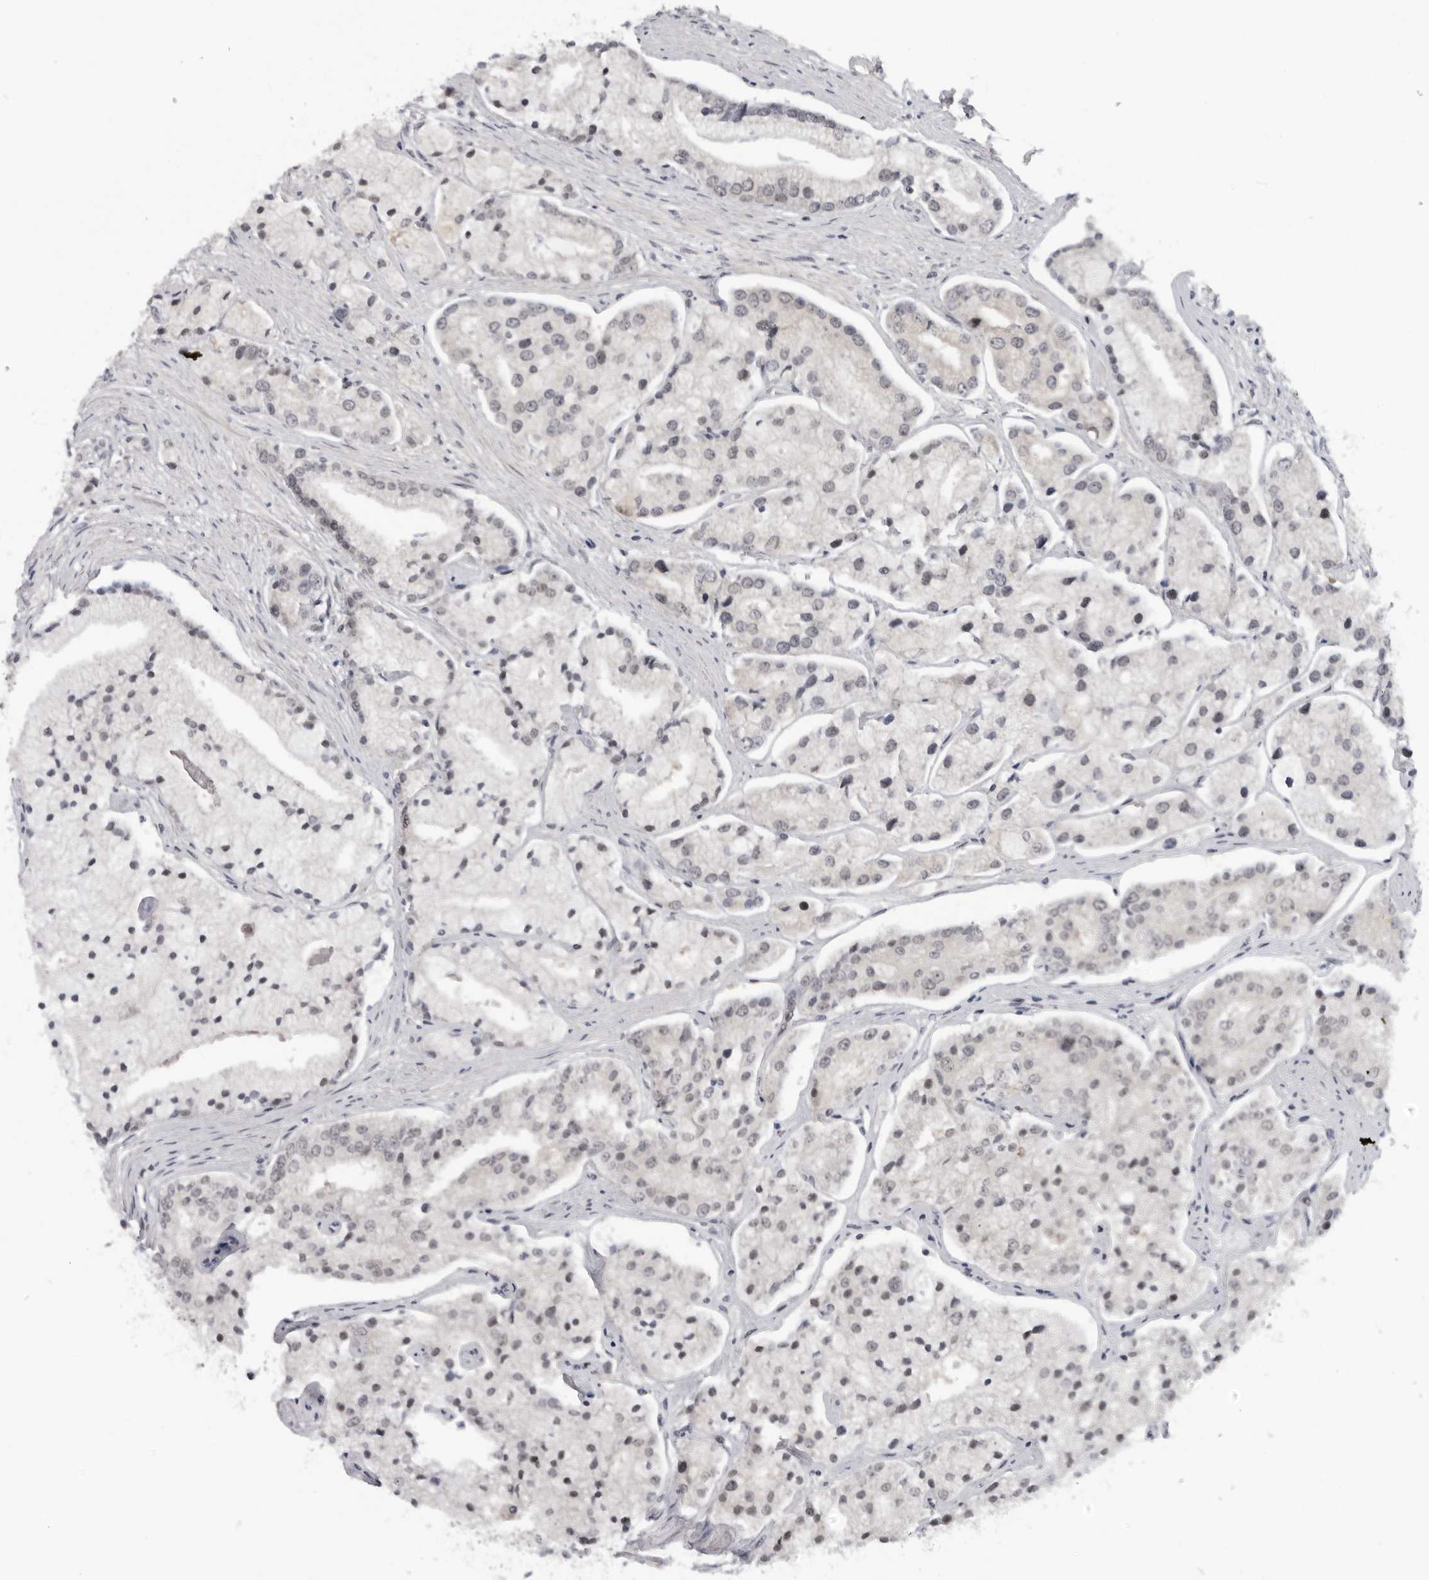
{"staining": {"intensity": "weak", "quantity": "<25%", "location": "nuclear"}, "tissue": "prostate cancer", "cell_type": "Tumor cells", "image_type": "cancer", "snomed": [{"axis": "morphology", "description": "Adenocarcinoma, High grade"}, {"axis": "topography", "description": "Prostate"}], "caption": "Immunohistochemistry (IHC) photomicrograph of human prostate high-grade adenocarcinoma stained for a protein (brown), which demonstrates no staining in tumor cells. The staining was performed using DAB (3,3'-diaminobenzidine) to visualize the protein expression in brown, while the nuclei were stained in blue with hematoxylin (Magnification: 20x).", "gene": "ALPK2", "patient": {"sex": "male", "age": 50}}